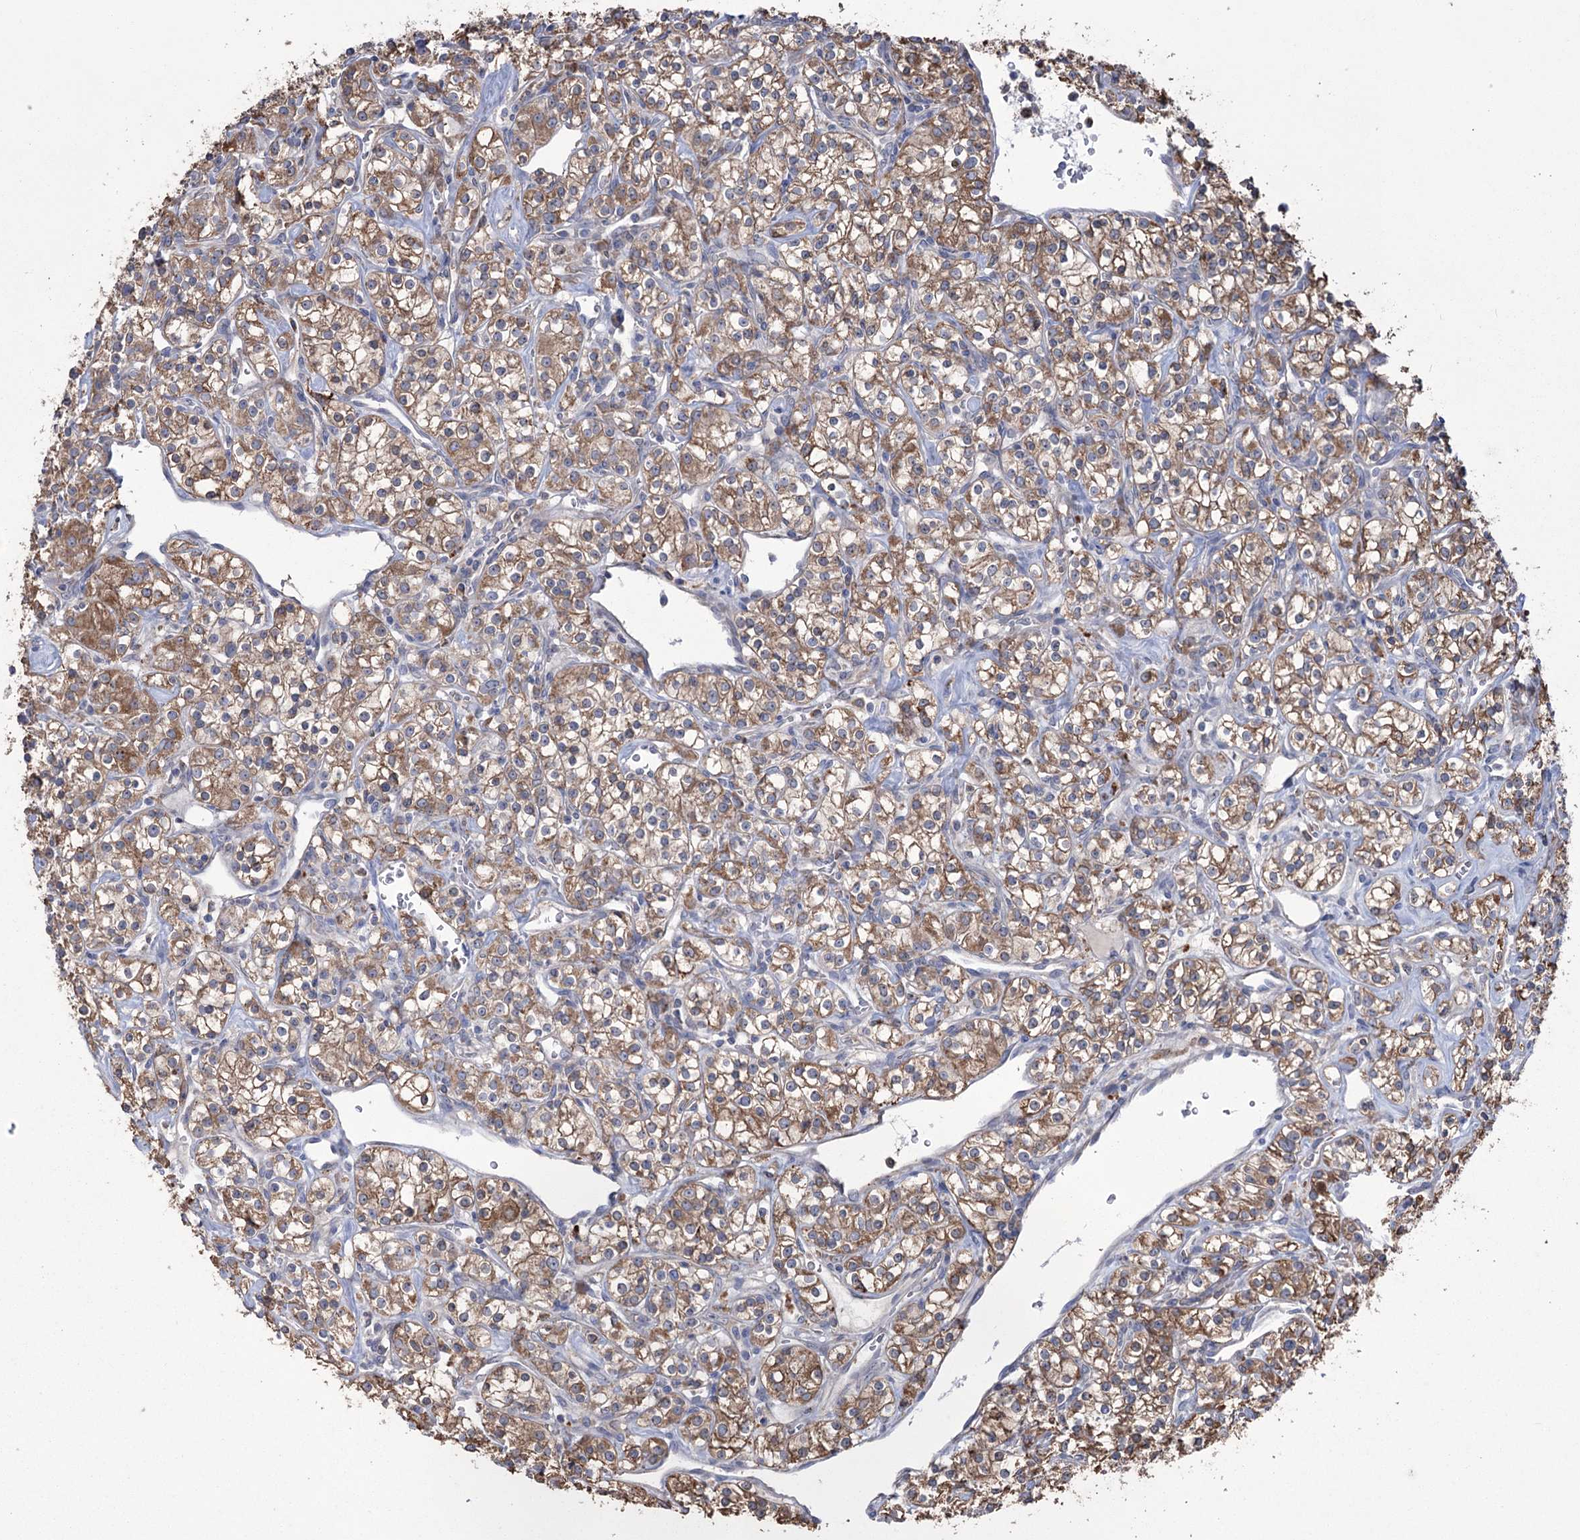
{"staining": {"intensity": "moderate", "quantity": ">75%", "location": "cytoplasmic/membranous"}, "tissue": "renal cancer", "cell_type": "Tumor cells", "image_type": "cancer", "snomed": [{"axis": "morphology", "description": "Adenocarcinoma, NOS"}, {"axis": "topography", "description": "Kidney"}], "caption": "Immunohistochemistry (IHC) staining of adenocarcinoma (renal), which exhibits medium levels of moderate cytoplasmic/membranous expression in approximately >75% of tumor cells indicating moderate cytoplasmic/membranous protein expression. The staining was performed using DAB (brown) for protein detection and nuclei were counterstained in hematoxylin (blue).", "gene": "TRIM71", "patient": {"sex": "male", "age": 77}}